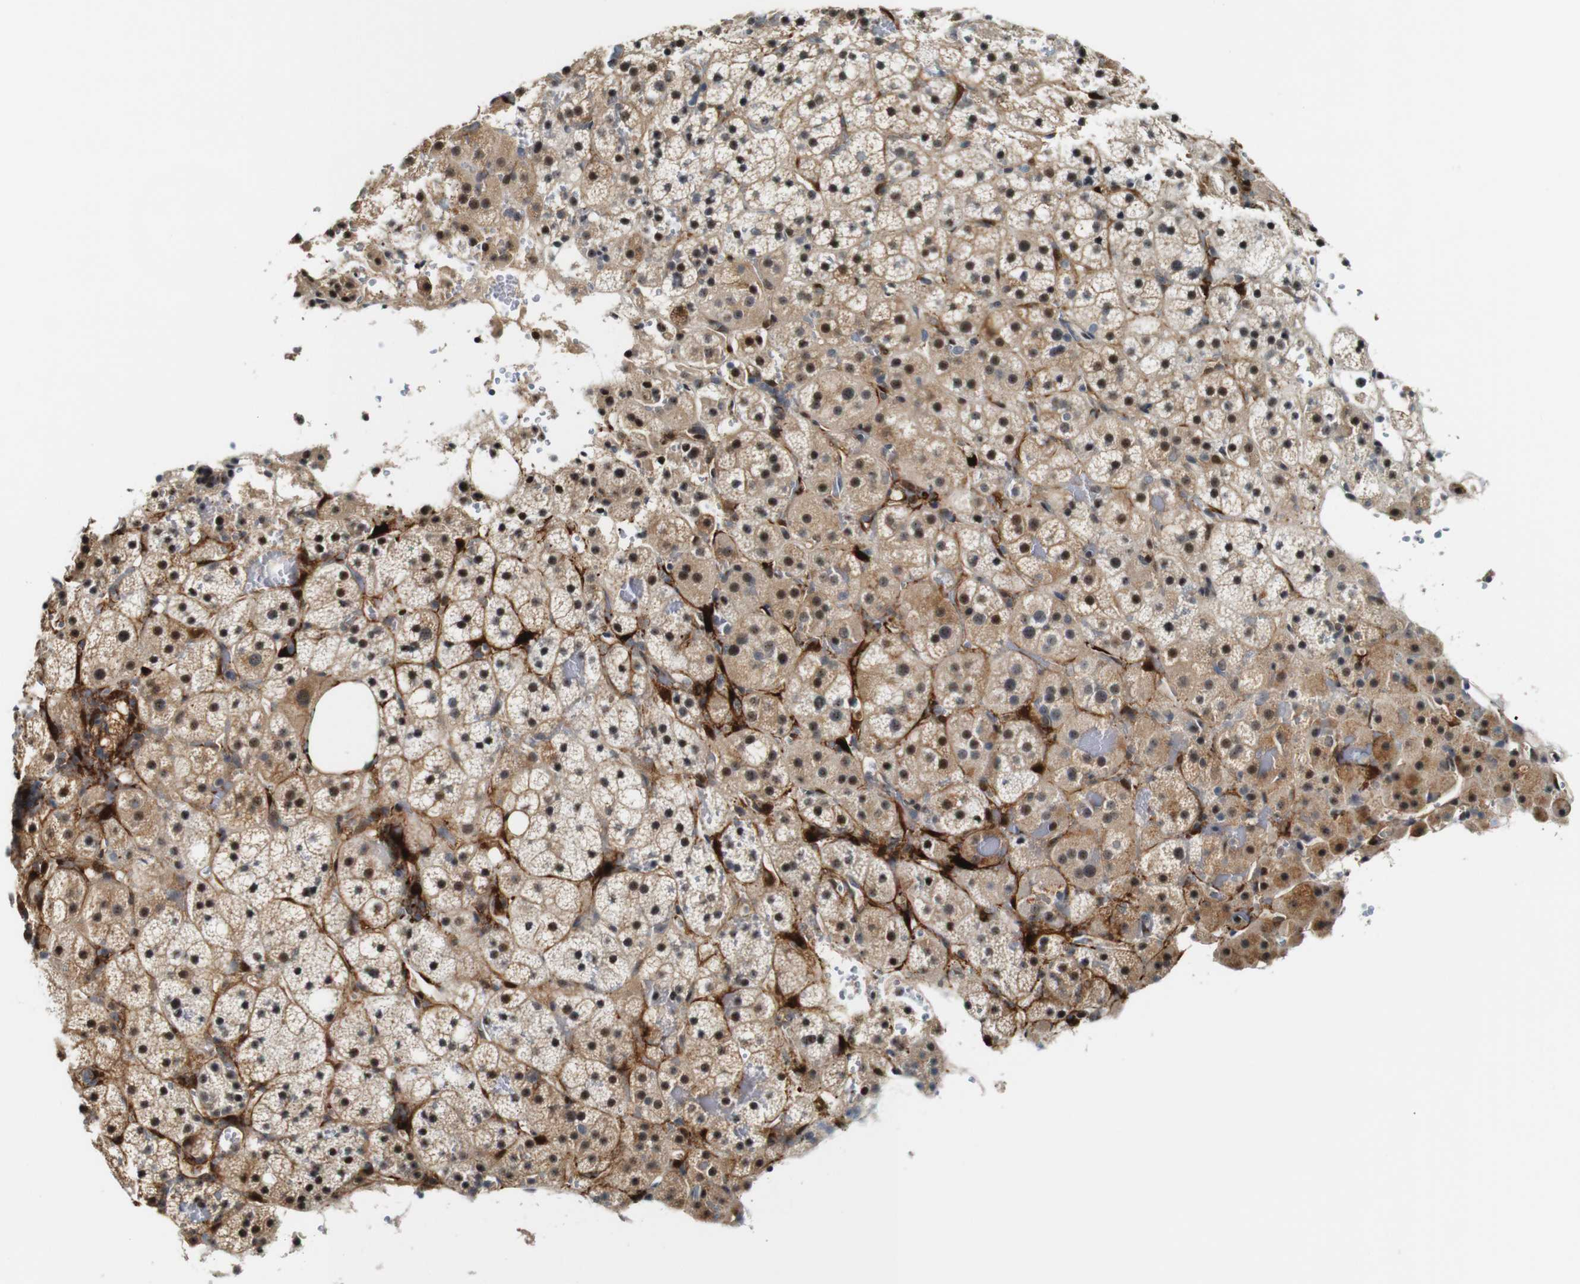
{"staining": {"intensity": "moderate", "quantity": ">75%", "location": "cytoplasmic/membranous,nuclear"}, "tissue": "adrenal gland", "cell_type": "Glandular cells", "image_type": "normal", "snomed": [{"axis": "morphology", "description": "Normal tissue, NOS"}, {"axis": "topography", "description": "Adrenal gland"}], "caption": "Immunohistochemical staining of unremarkable human adrenal gland displays moderate cytoplasmic/membranous,nuclear protein staining in approximately >75% of glandular cells. (IHC, brightfield microscopy, high magnification).", "gene": "LXN", "patient": {"sex": "female", "age": 59}}